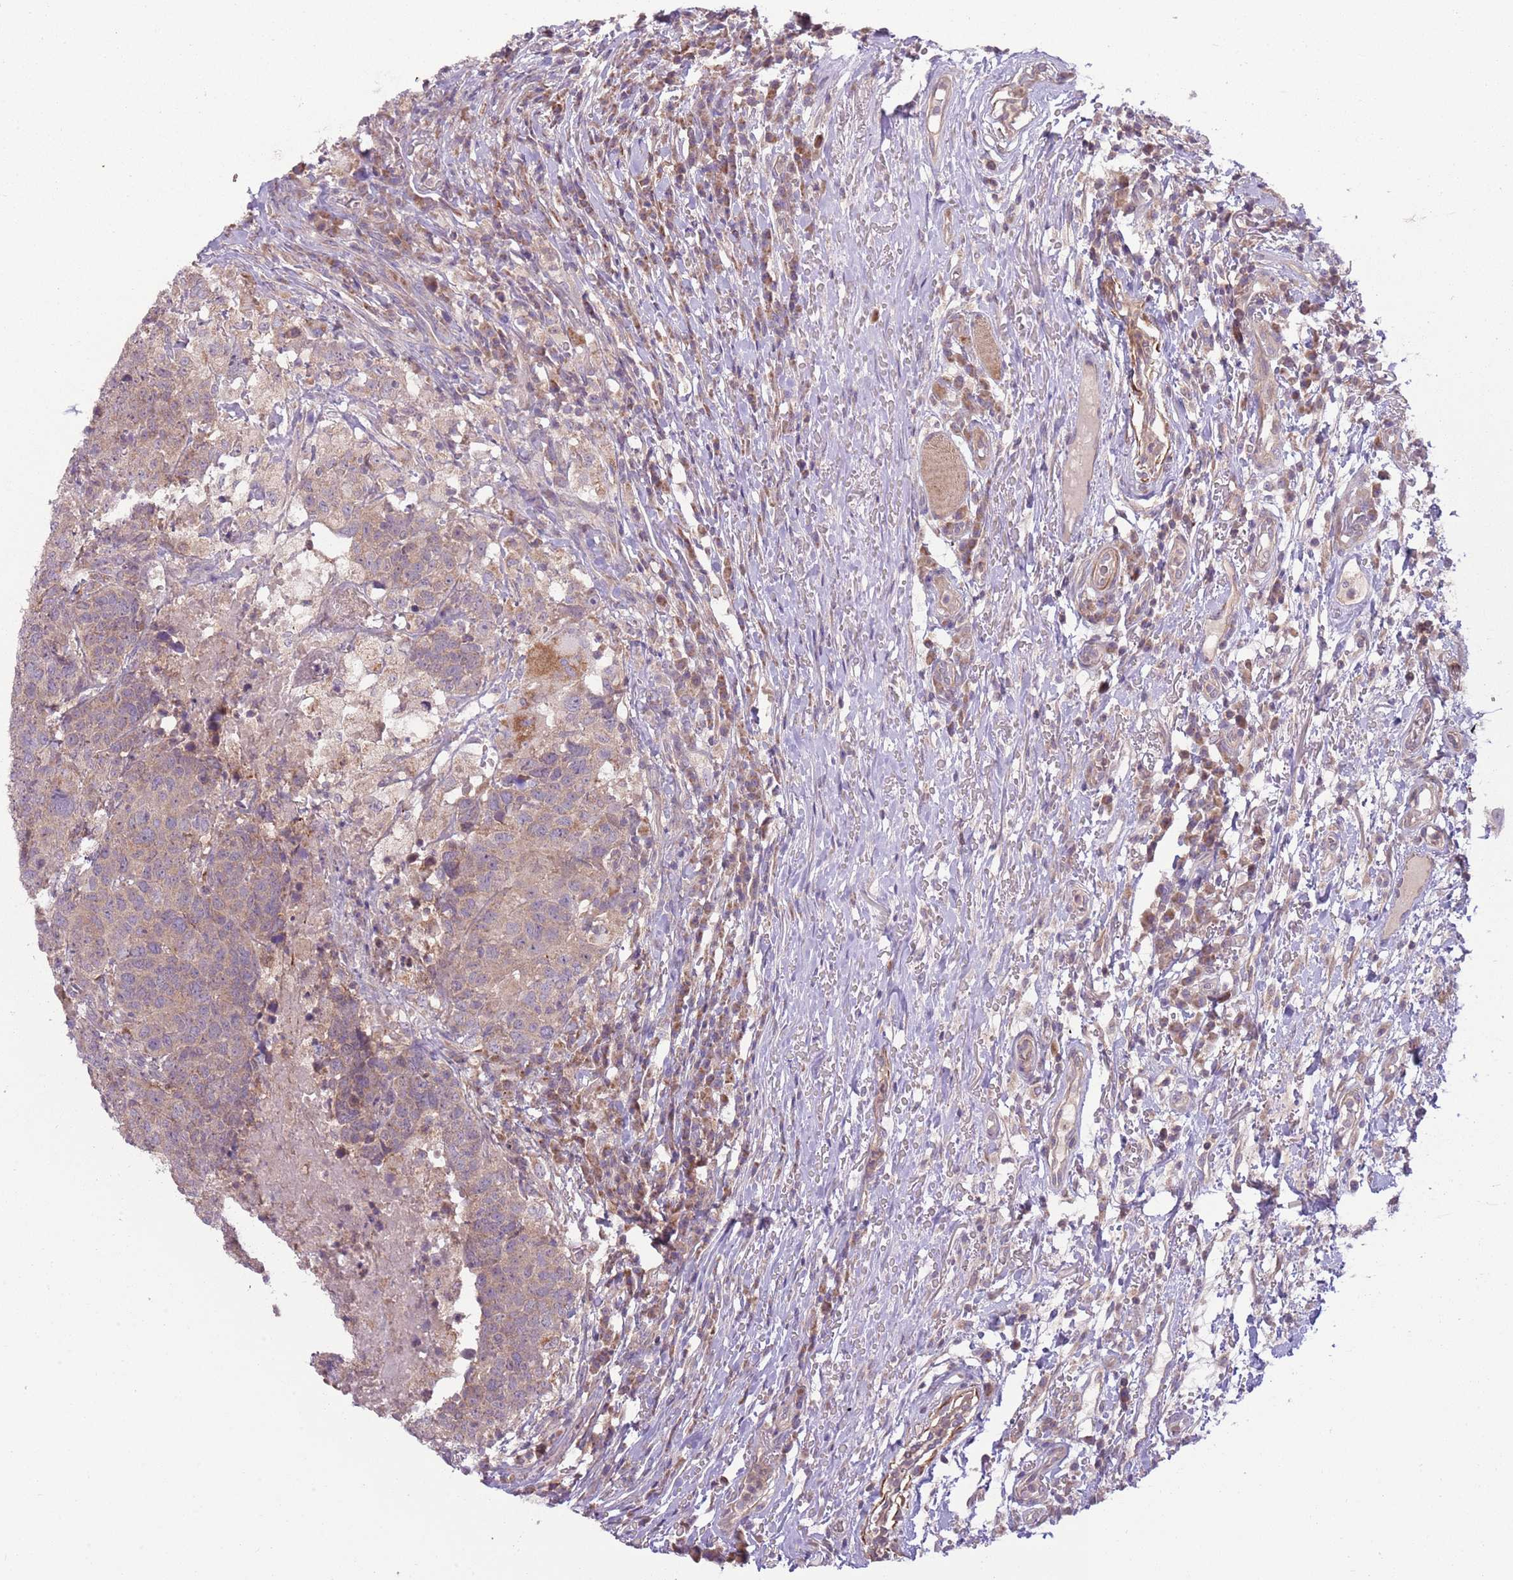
{"staining": {"intensity": "weak", "quantity": "25%-75%", "location": "cytoplasmic/membranous"}, "tissue": "head and neck cancer", "cell_type": "Tumor cells", "image_type": "cancer", "snomed": [{"axis": "morphology", "description": "Normal tissue, NOS"}, {"axis": "morphology", "description": "Squamous cell carcinoma, NOS"}, {"axis": "topography", "description": "Skeletal muscle"}, {"axis": "topography", "description": "Vascular tissue"}, {"axis": "topography", "description": "Peripheral nerve tissue"}, {"axis": "topography", "description": "Head-Neck"}], "caption": "Tumor cells demonstrate low levels of weak cytoplasmic/membranous positivity in about 25%-75% of cells in human squamous cell carcinoma (head and neck).", "gene": "DTD2", "patient": {"sex": "male", "age": 66}}